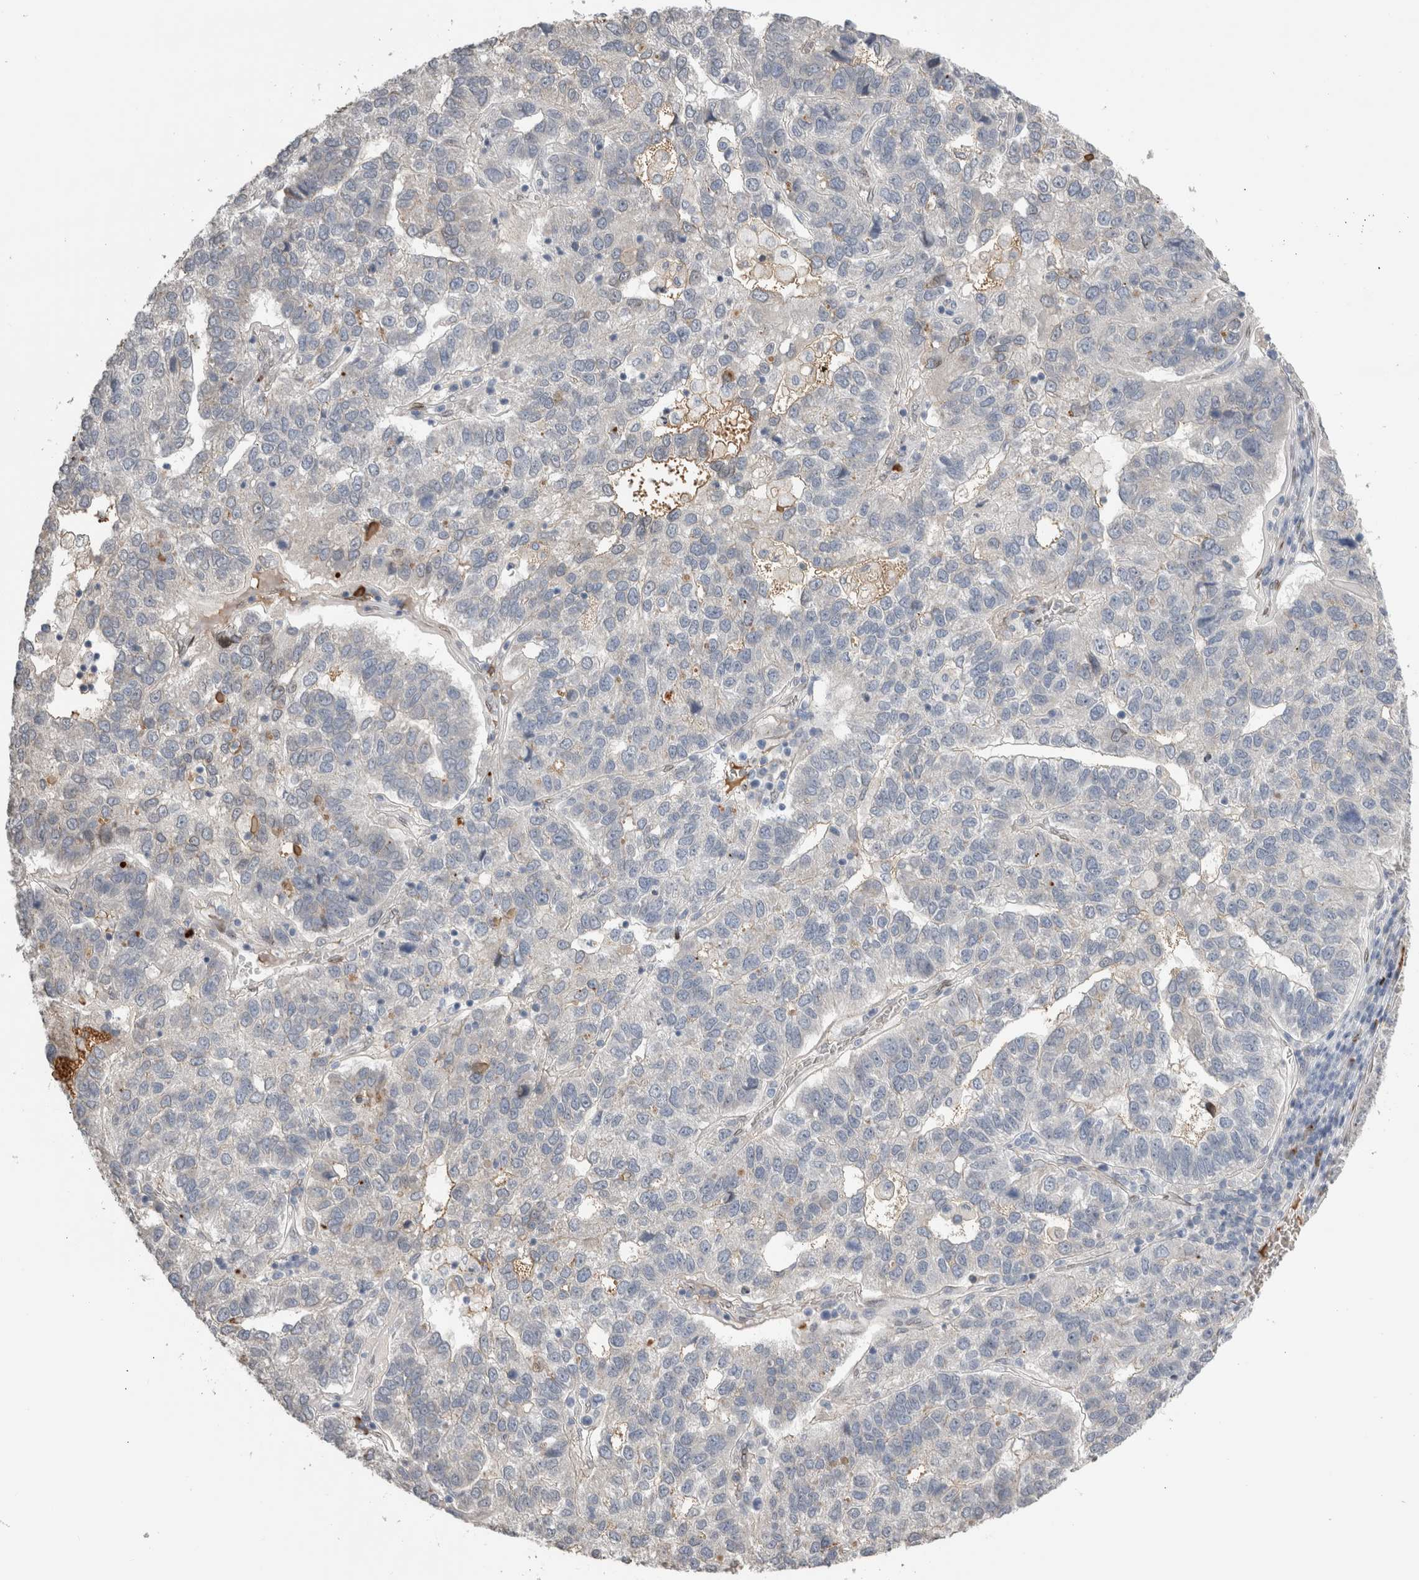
{"staining": {"intensity": "negative", "quantity": "none", "location": "none"}, "tissue": "pancreatic cancer", "cell_type": "Tumor cells", "image_type": "cancer", "snomed": [{"axis": "morphology", "description": "Adenocarcinoma, NOS"}, {"axis": "topography", "description": "Pancreas"}], "caption": "There is no significant staining in tumor cells of adenocarcinoma (pancreatic).", "gene": "DMTN", "patient": {"sex": "female", "age": 61}}